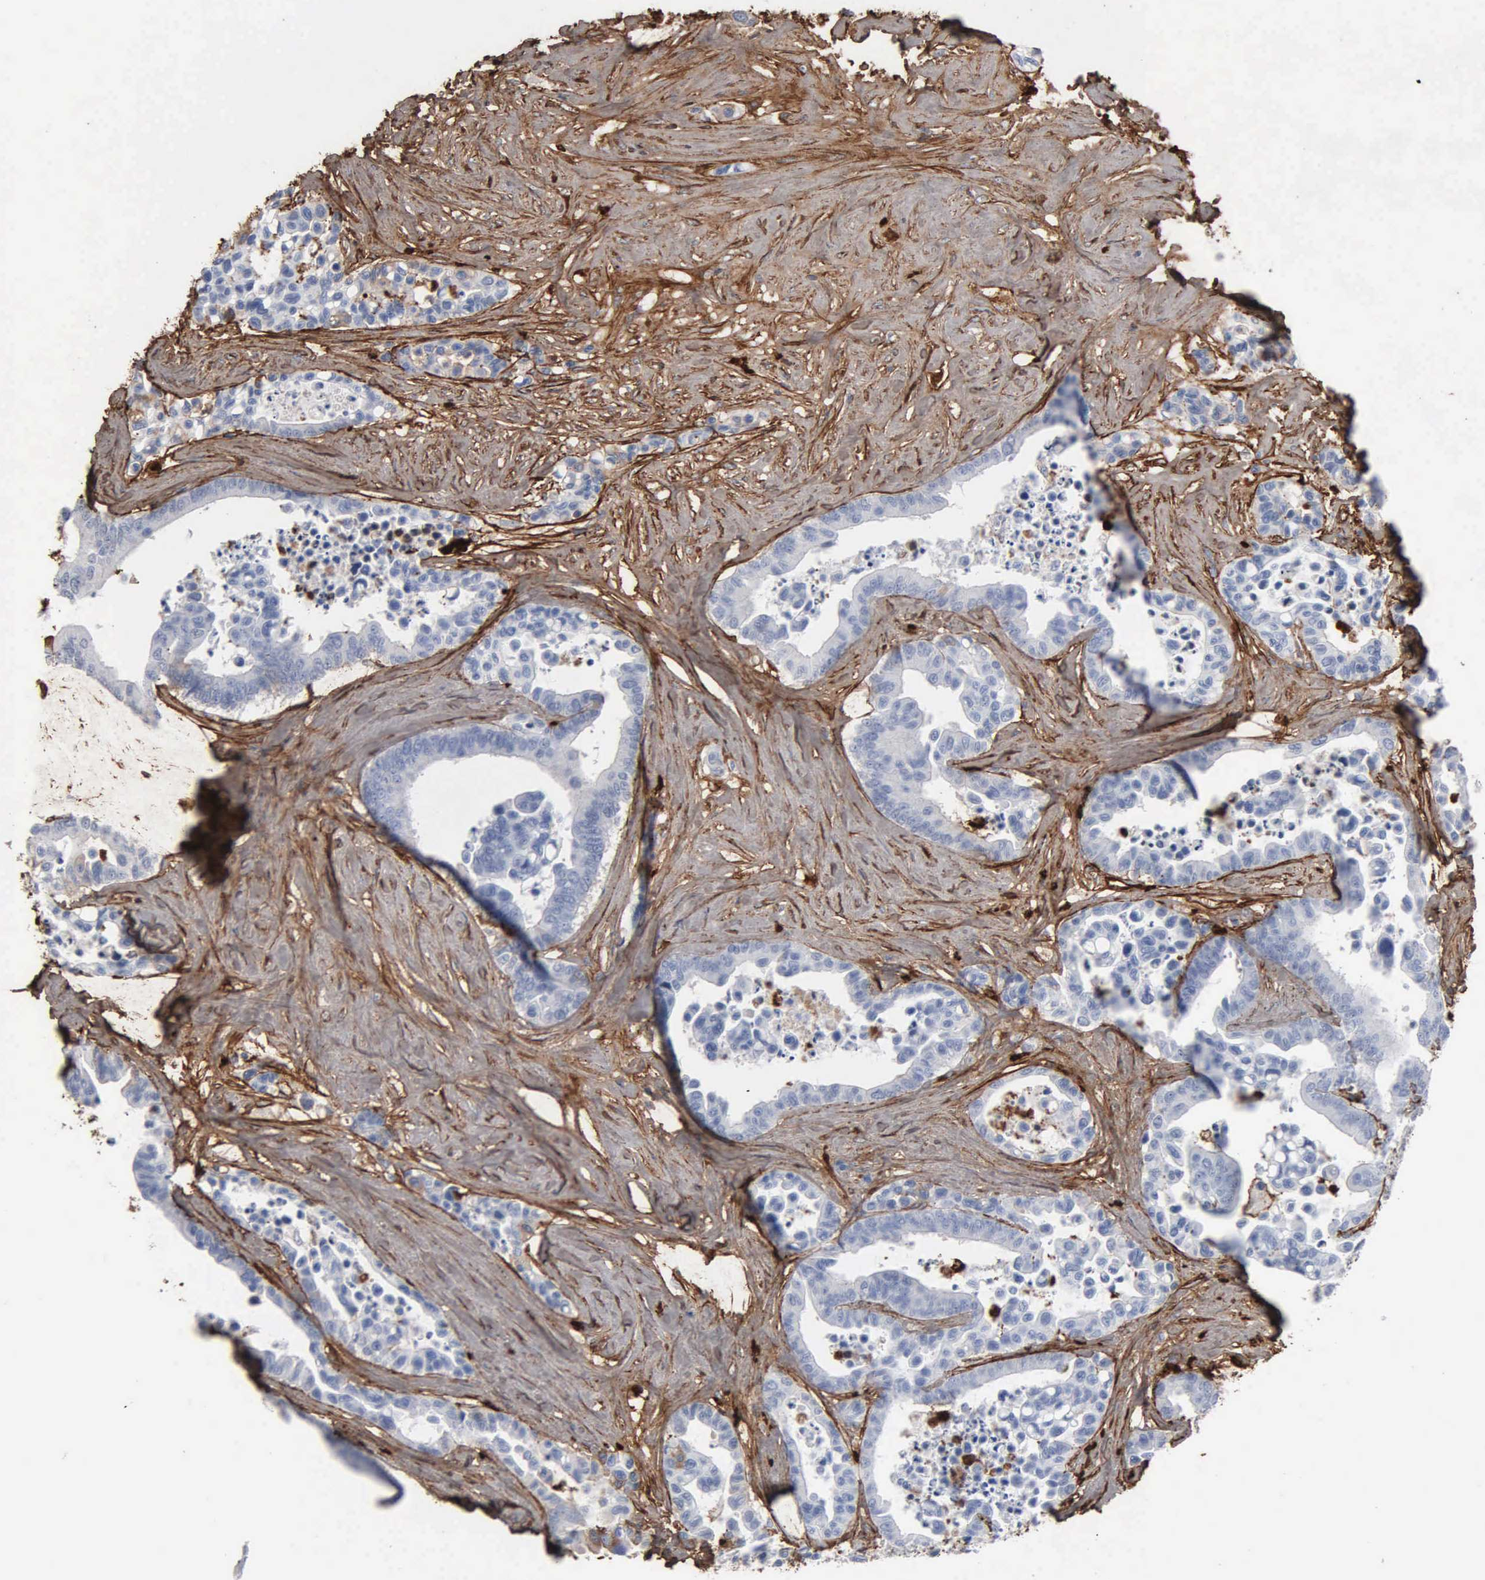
{"staining": {"intensity": "negative", "quantity": "none", "location": "none"}, "tissue": "colorectal cancer", "cell_type": "Tumor cells", "image_type": "cancer", "snomed": [{"axis": "morphology", "description": "Adenocarcinoma, NOS"}, {"axis": "topography", "description": "Colon"}], "caption": "Immunohistochemistry image of neoplastic tissue: human colorectal cancer (adenocarcinoma) stained with DAB (3,3'-diaminobenzidine) shows no significant protein staining in tumor cells.", "gene": "FN1", "patient": {"sex": "male", "age": 82}}